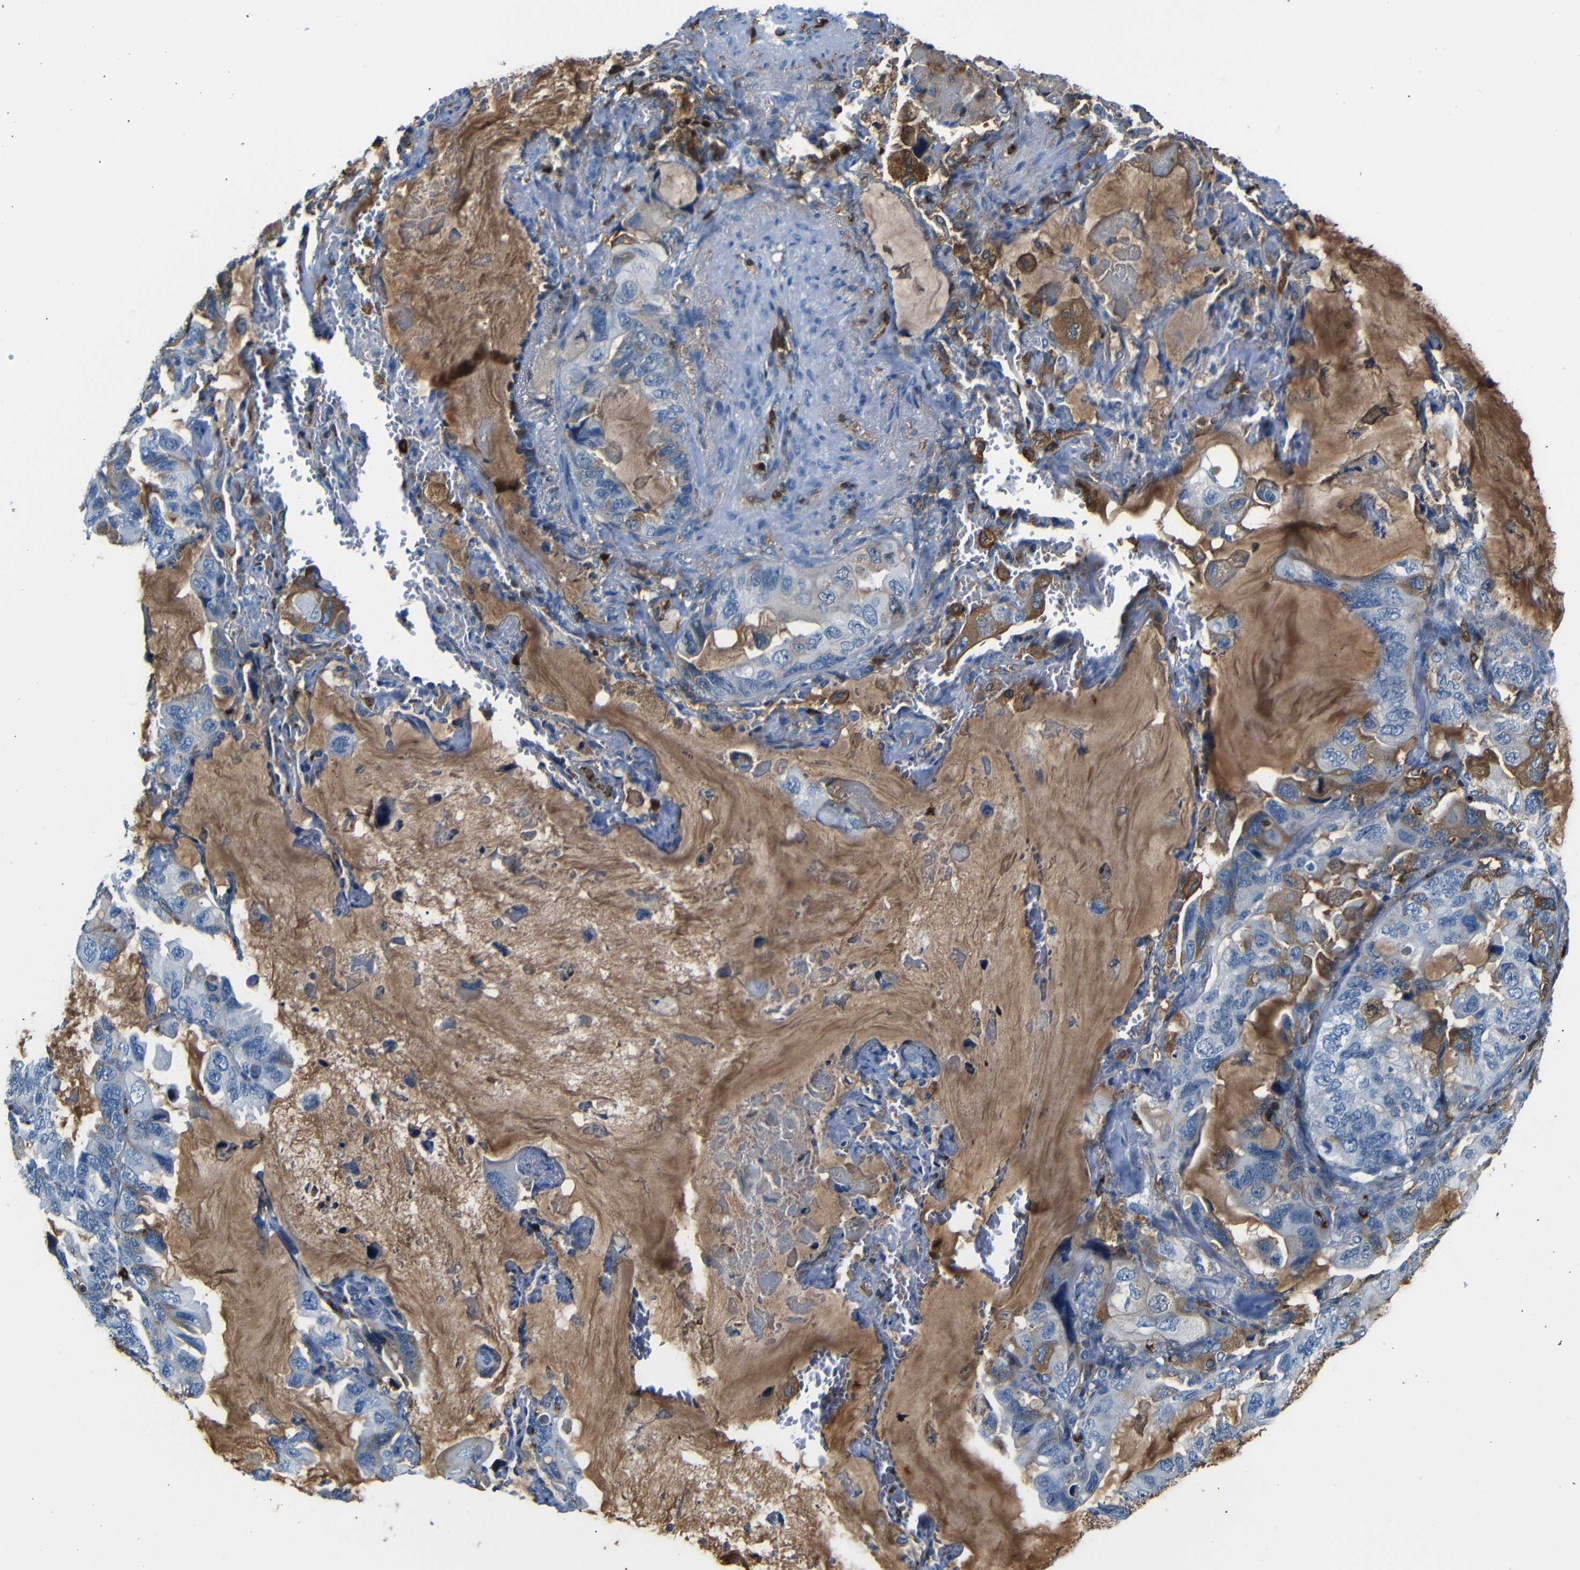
{"staining": {"intensity": "negative", "quantity": "none", "location": "none"}, "tissue": "lung cancer", "cell_type": "Tumor cells", "image_type": "cancer", "snomed": [{"axis": "morphology", "description": "Squamous cell carcinoma, NOS"}, {"axis": "topography", "description": "Lung"}], "caption": "The photomicrograph exhibits no significant staining in tumor cells of squamous cell carcinoma (lung). (Stains: DAB (3,3'-diaminobenzidine) immunohistochemistry with hematoxylin counter stain, Microscopy: brightfield microscopy at high magnification).", "gene": "SERPINA1", "patient": {"sex": "female", "age": 73}}